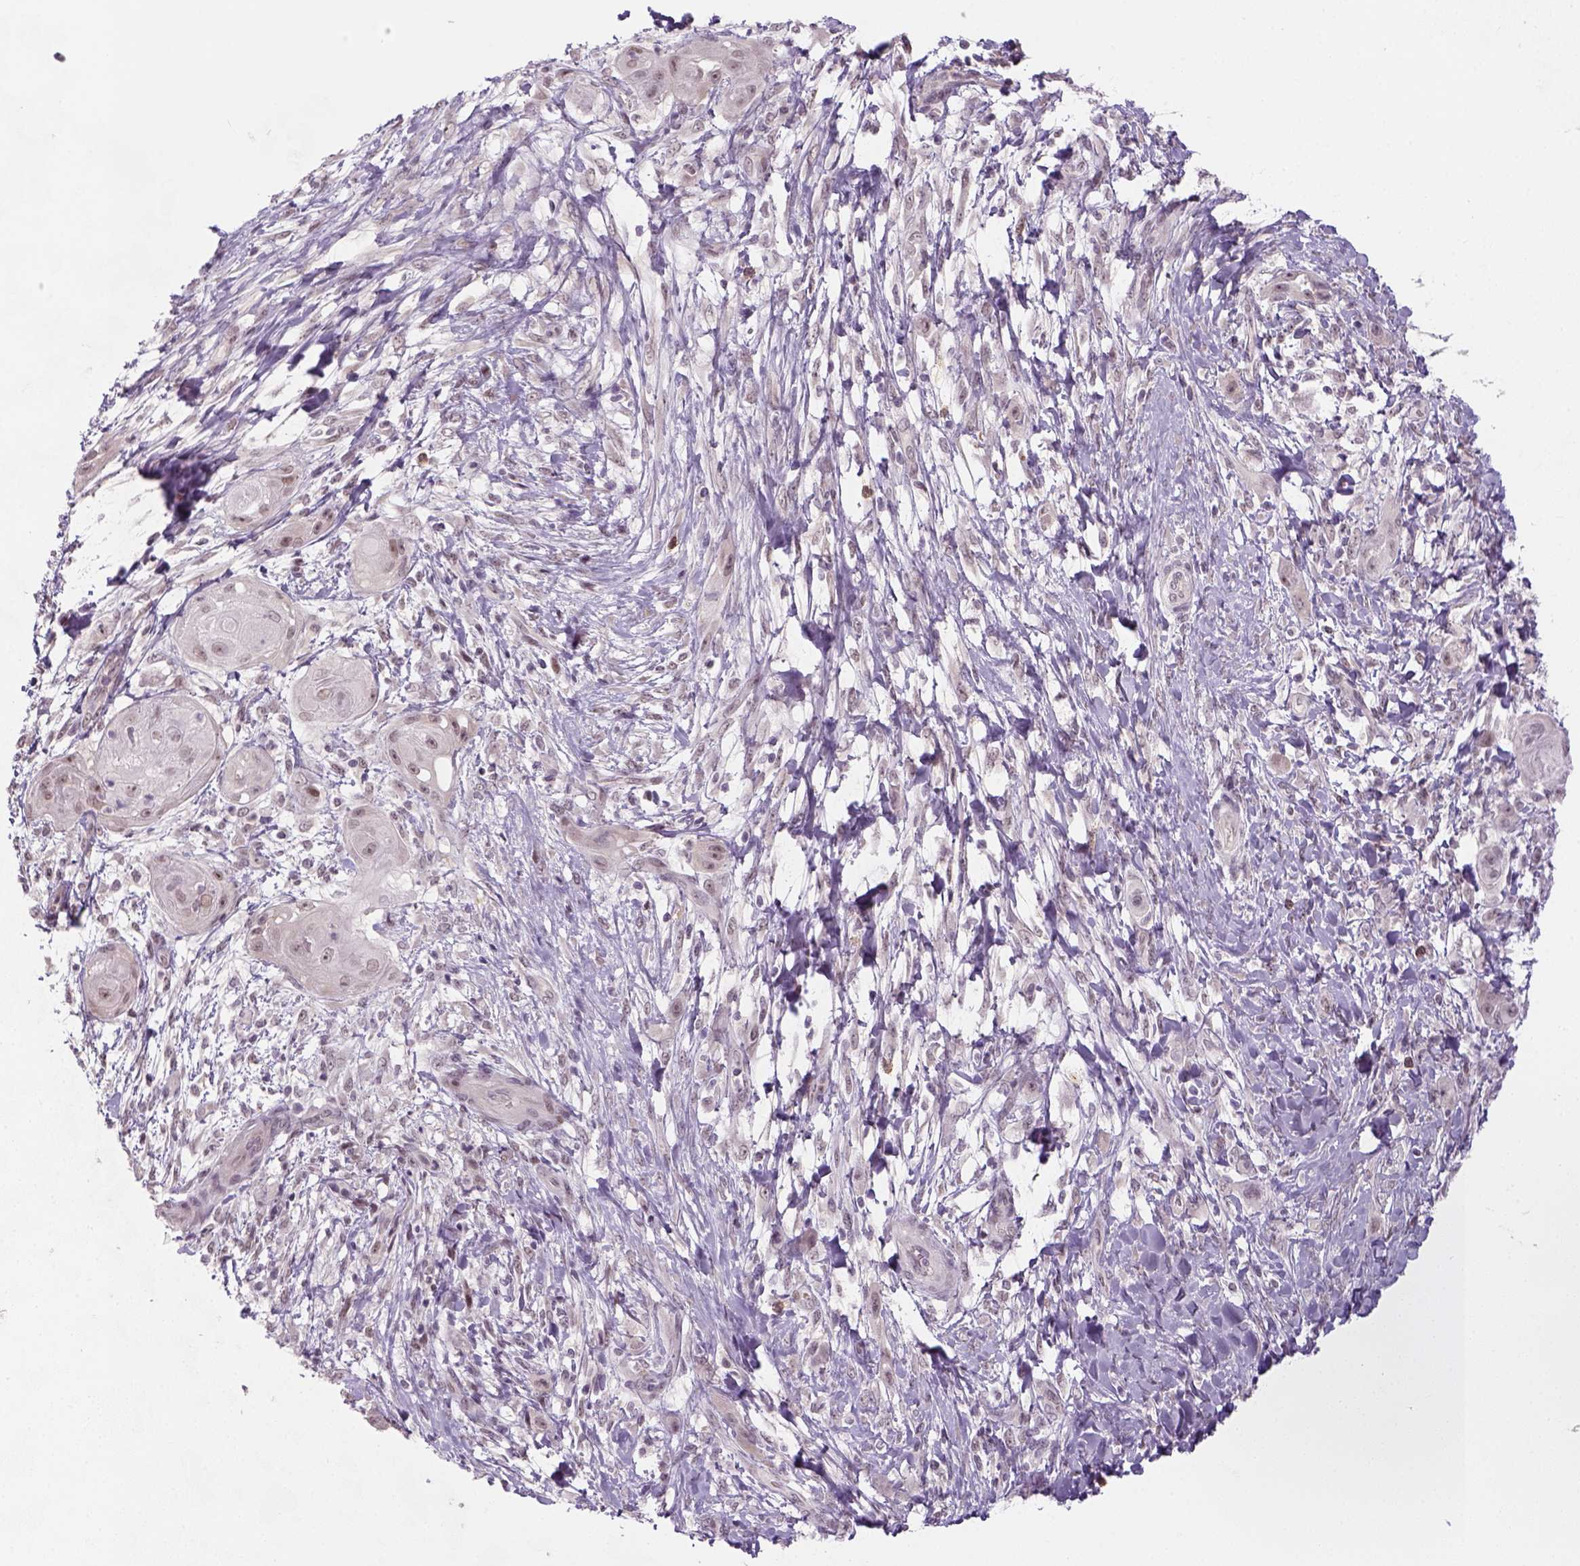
{"staining": {"intensity": "negative", "quantity": "none", "location": "none"}, "tissue": "skin cancer", "cell_type": "Tumor cells", "image_type": "cancer", "snomed": [{"axis": "morphology", "description": "Squamous cell carcinoma, NOS"}, {"axis": "topography", "description": "Skin"}], "caption": "Immunohistochemical staining of human squamous cell carcinoma (skin) exhibits no significant staining in tumor cells. The staining is performed using DAB (3,3'-diaminobenzidine) brown chromogen with nuclei counter-stained in using hematoxylin.", "gene": "MAGEB3", "patient": {"sex": "male", "age": 62}}